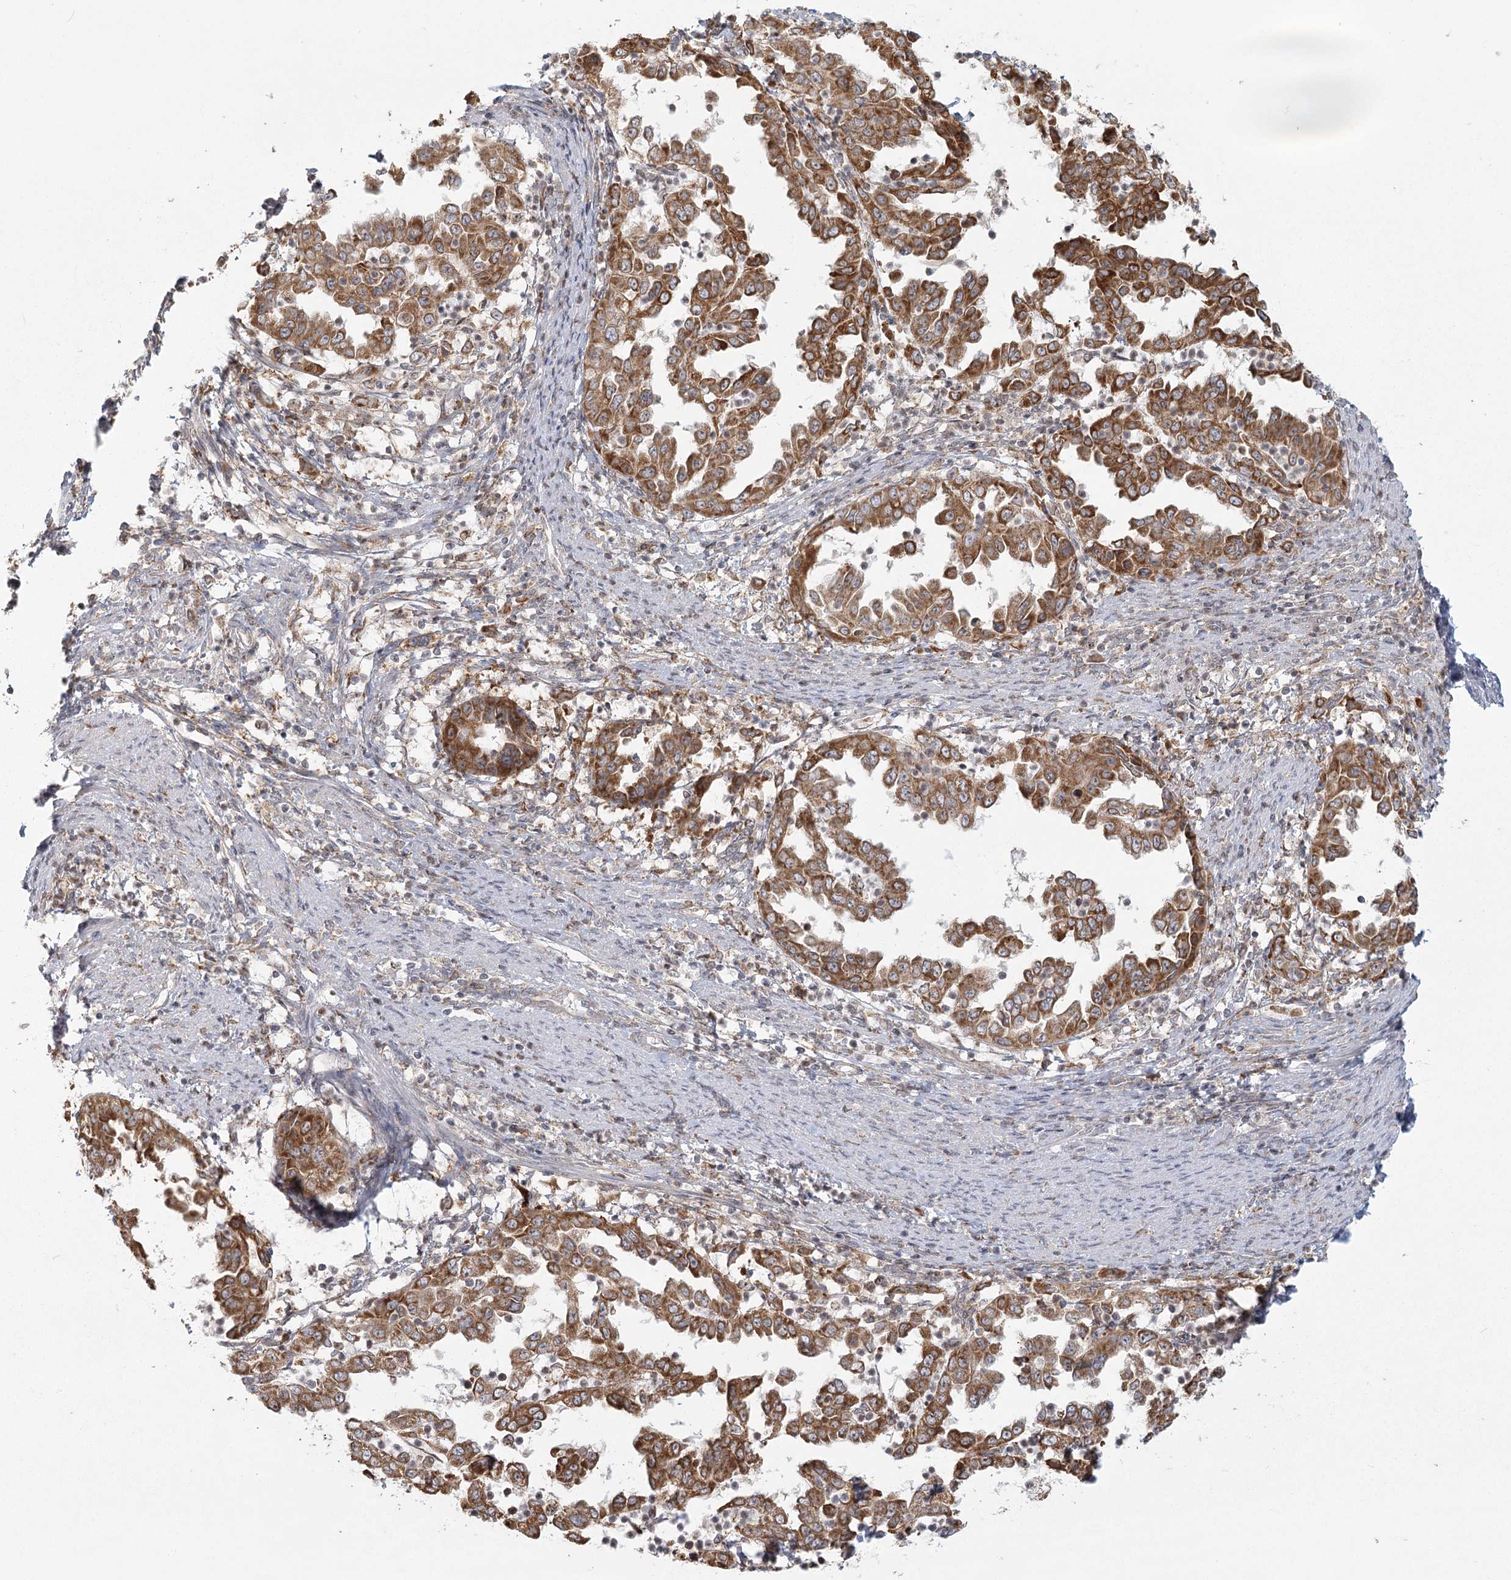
{"staining": {"intensity": "moderate", "quantity": ">75%", "location": "cytoplasmic/membranous"}, "tissue": "endometrial cancer", "cell_type": "Tumor cells", "image_type": "cancer", "snomed": [{"axis": "morphology", "description": "Adenocarcinoma, NOS"}, {"axis": "topography", "description": "Endometrium"}], "caption": "Immunohistochemical staining of human endometrial cancer (adenocarcinoma) exhibits medium levels of moderate cytoplasmic/membranous staining in approximately >75% of tumor cells.", "gene": "LACTB", "patient": {"sex": "female", "age": 85}}